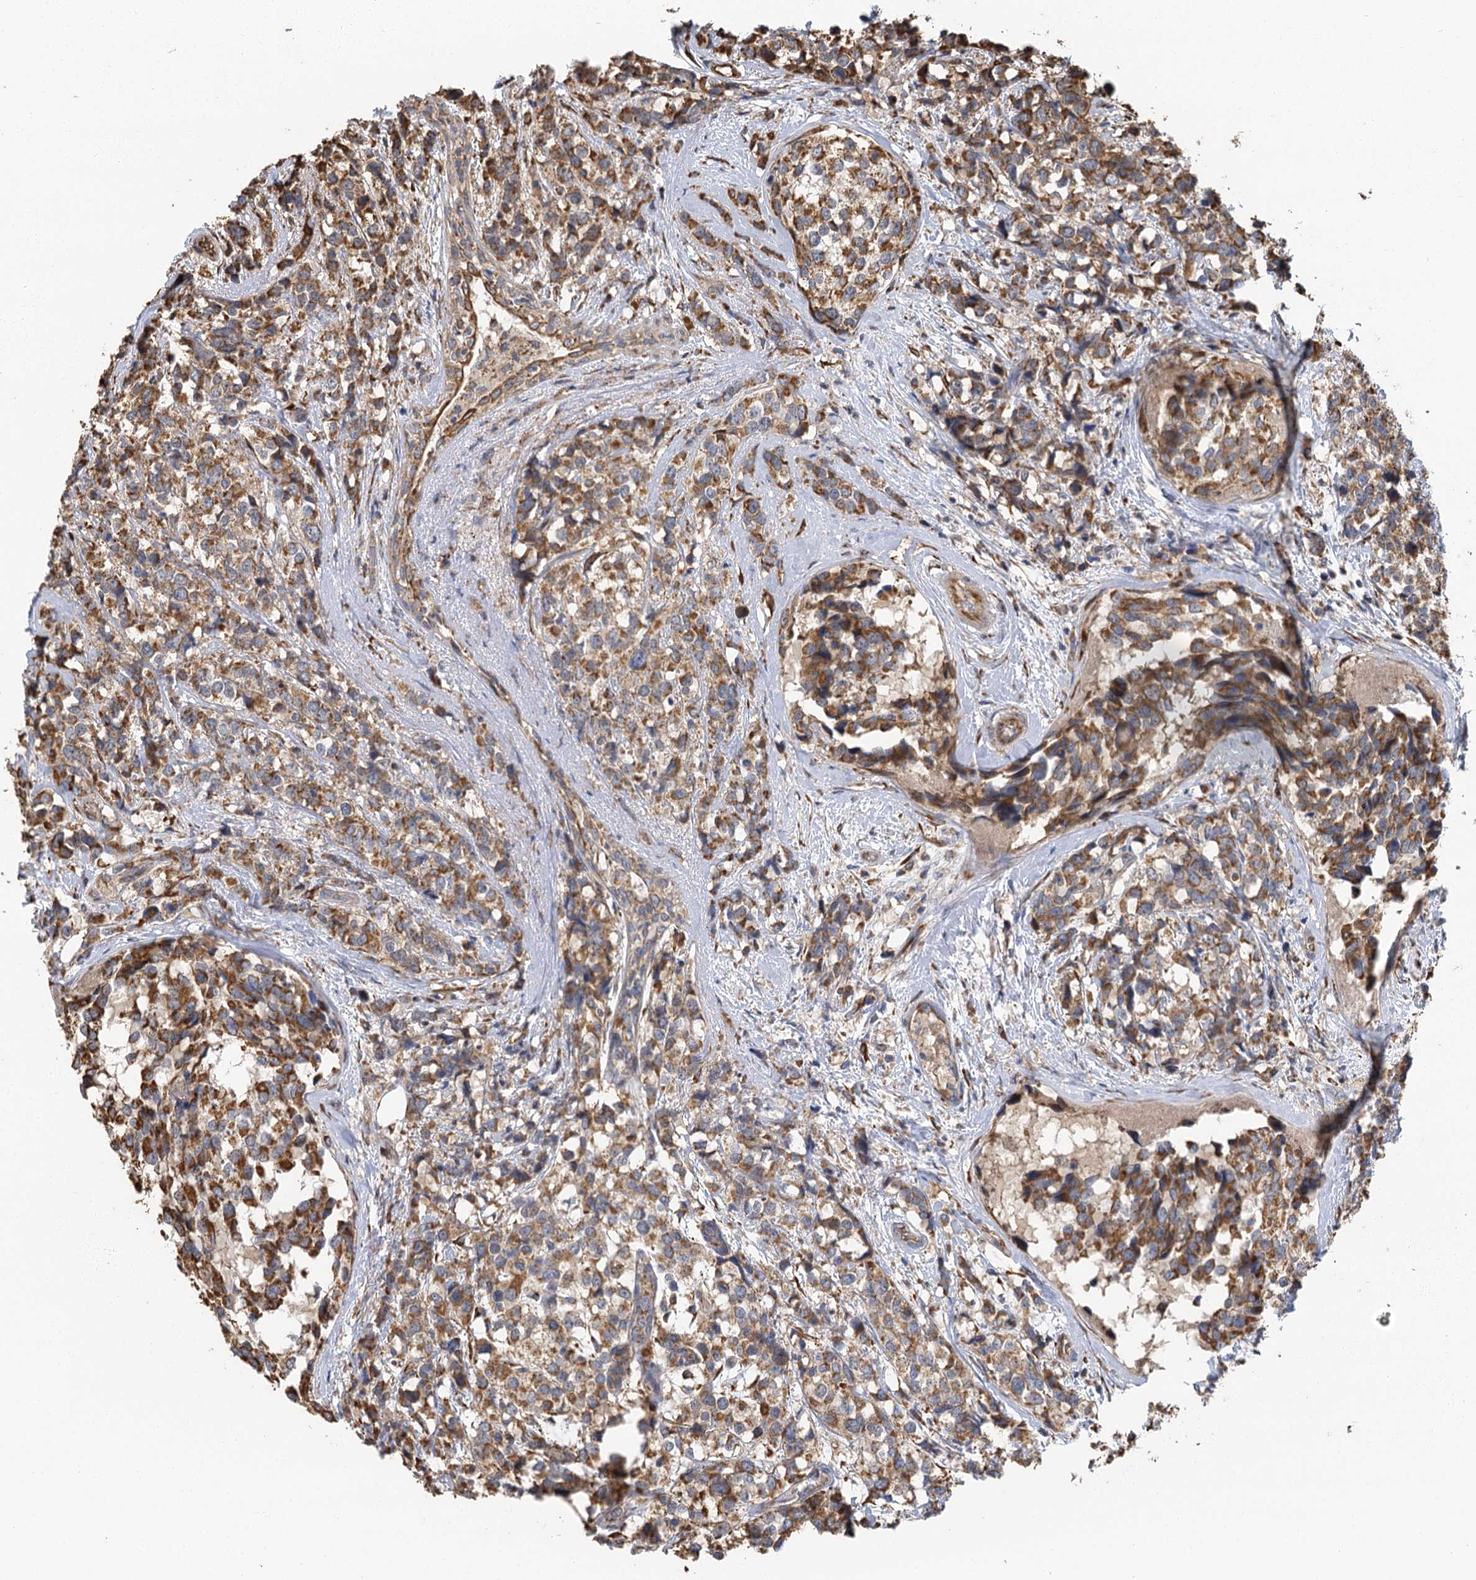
{"staining": {"intensity": "moderate", "quantity": ">75%", "location": "cytoplasmic/membranous"}, "tissue": "breast cancer", "cell_type": "Tumor cells", "image_type": "cancer", "snomed": [{"axis": "morphology", "description": "Lobular carcinoma"}, {"axis": "topography", "description": "Breast"}], "caption": "Protein expression analysis of breast cancer (lobular carcinoma) demonstrates moderate cytoplasmic/membranous positivity in approximately >75% of tumor cells.", "gene": "IL11RA", "patient": {"sex": "female", "age": 59}}